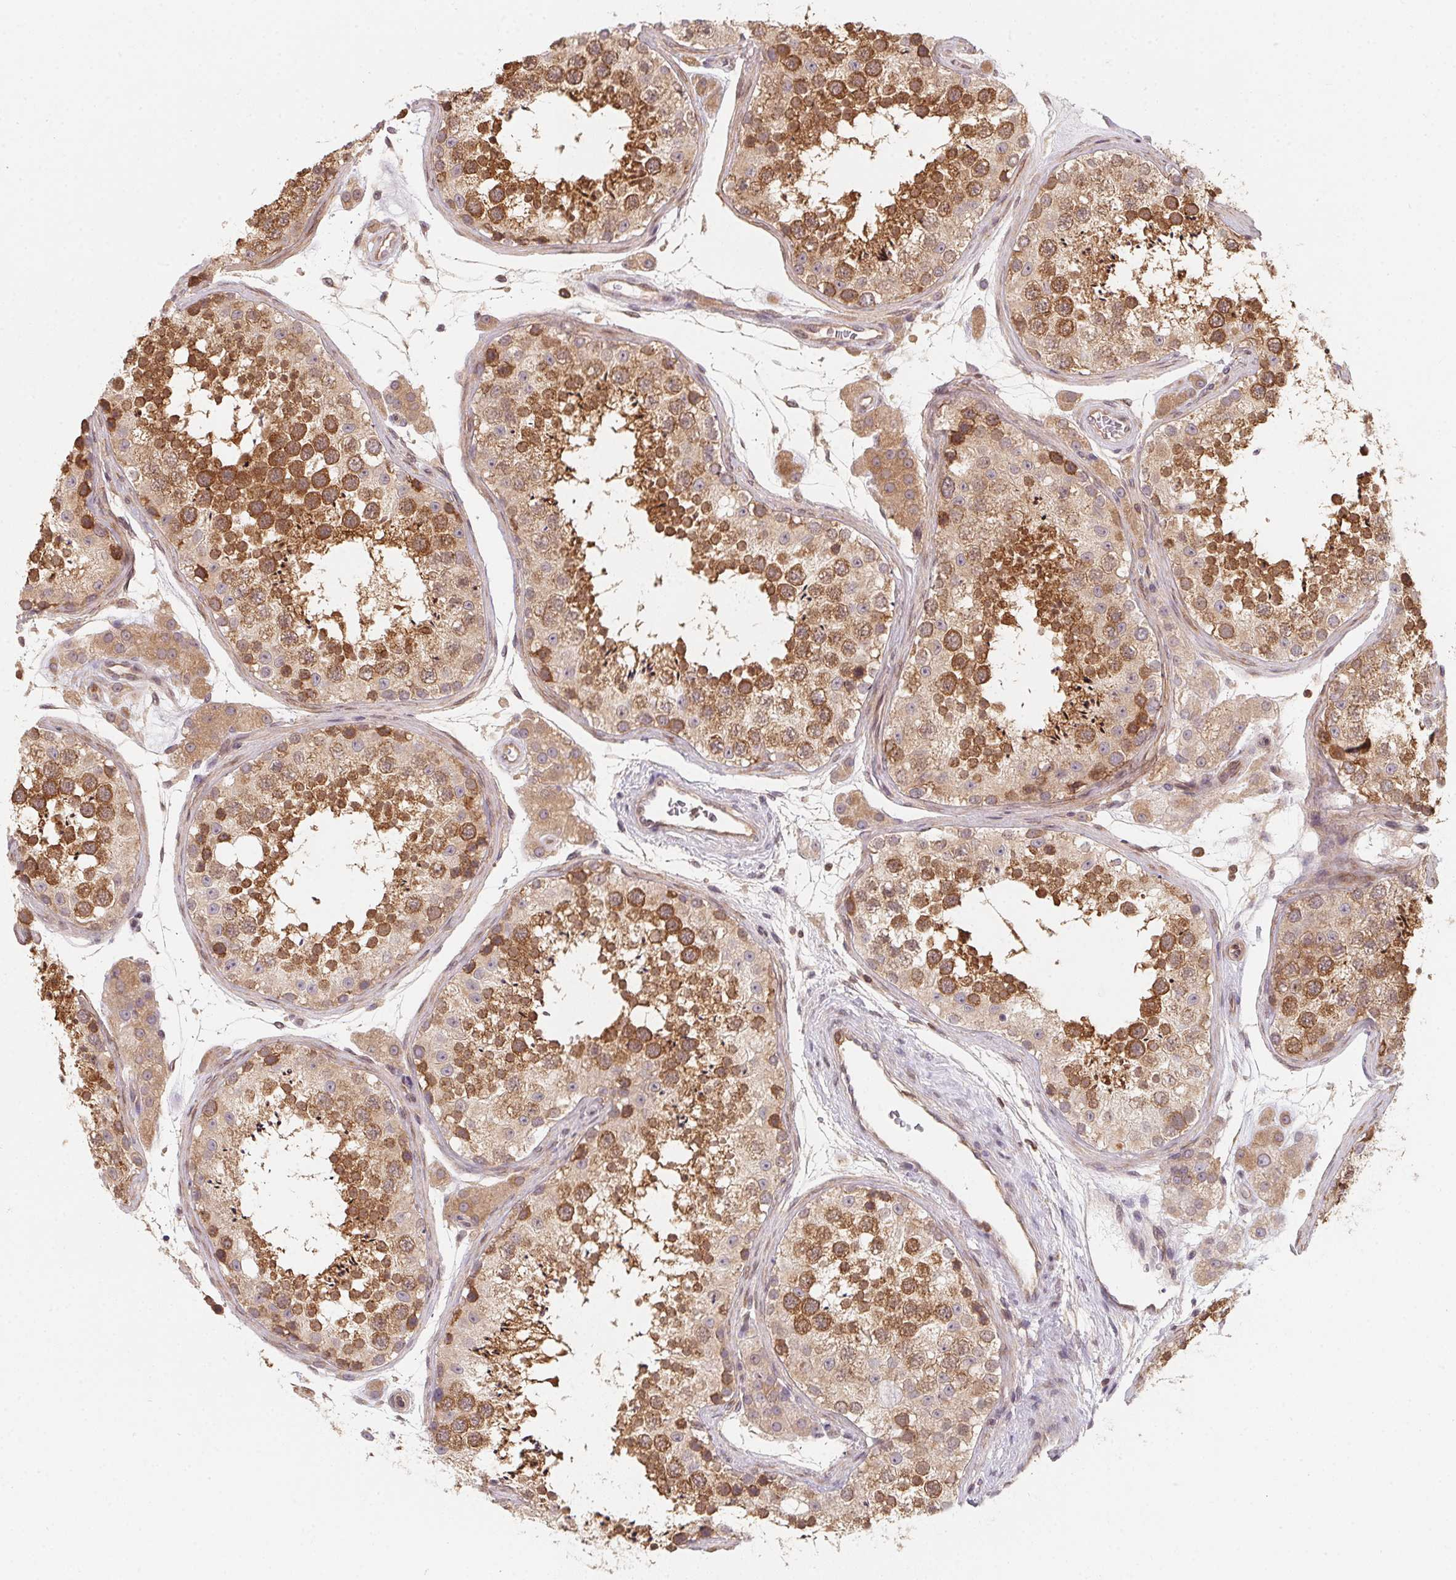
{"staining": {"intensity": "moderate", "quantity": ">75%", "location": "cytoplasmic/membranous"}, "tissue": "testis", "cell_type": "Cells in seminiferous ducts", "image_type": "normal", "snomed": [{"axis": "morphology", "description": "Normal tissue, NOS"}, {"axis": "topography", "description": "Testis"}], "caption": "Benign testis was stained to show a protein in brown. There is medium levels of moderate cytoplasmic/membranous staining in about >75% of cells in seminiferous ducts.", "gene": "ANKRD13A", "patient": {"sex": "male", "age": 41}}